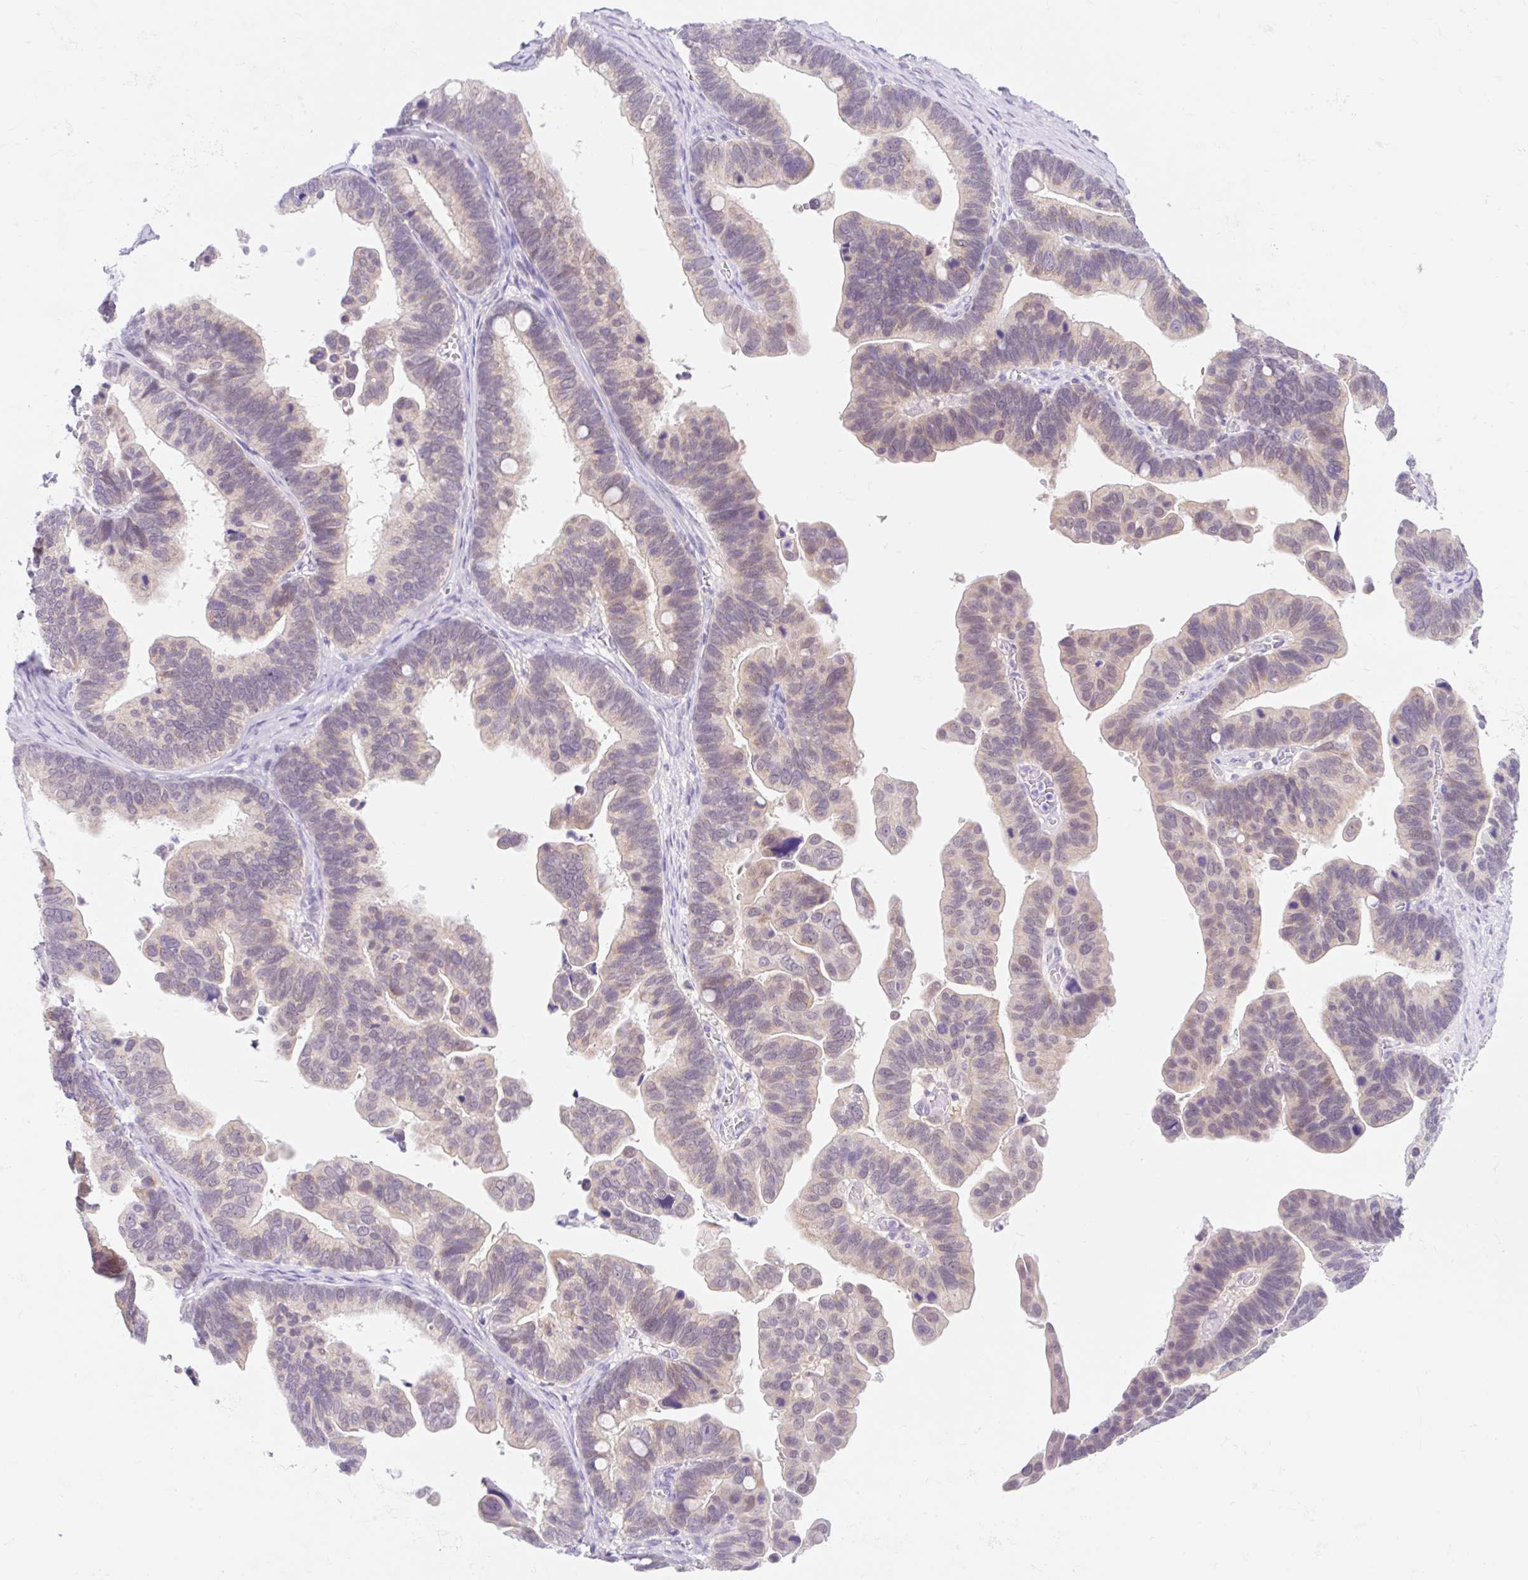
{"staining": {"intensity": "weak", "quantity": "<25%", "location": "nuclear"}, "tissue": "ovarian cancer", "cell_type": "Tumor cells", "image_type": "cancer", "snomed": [{"axis": "morphology", "description": "Cystadenocarcinoma, serous, NOS"}, {"axis": "topography", "description": "Ovary"}], "caption": "High power microscopy histopathology image of an immunohistochemistry (IHC) image of ovarian cancer, revealing no significant expression in tumor cells.", "gene": "ITPK1", "patient": {"sex": "female", "age": 56}}